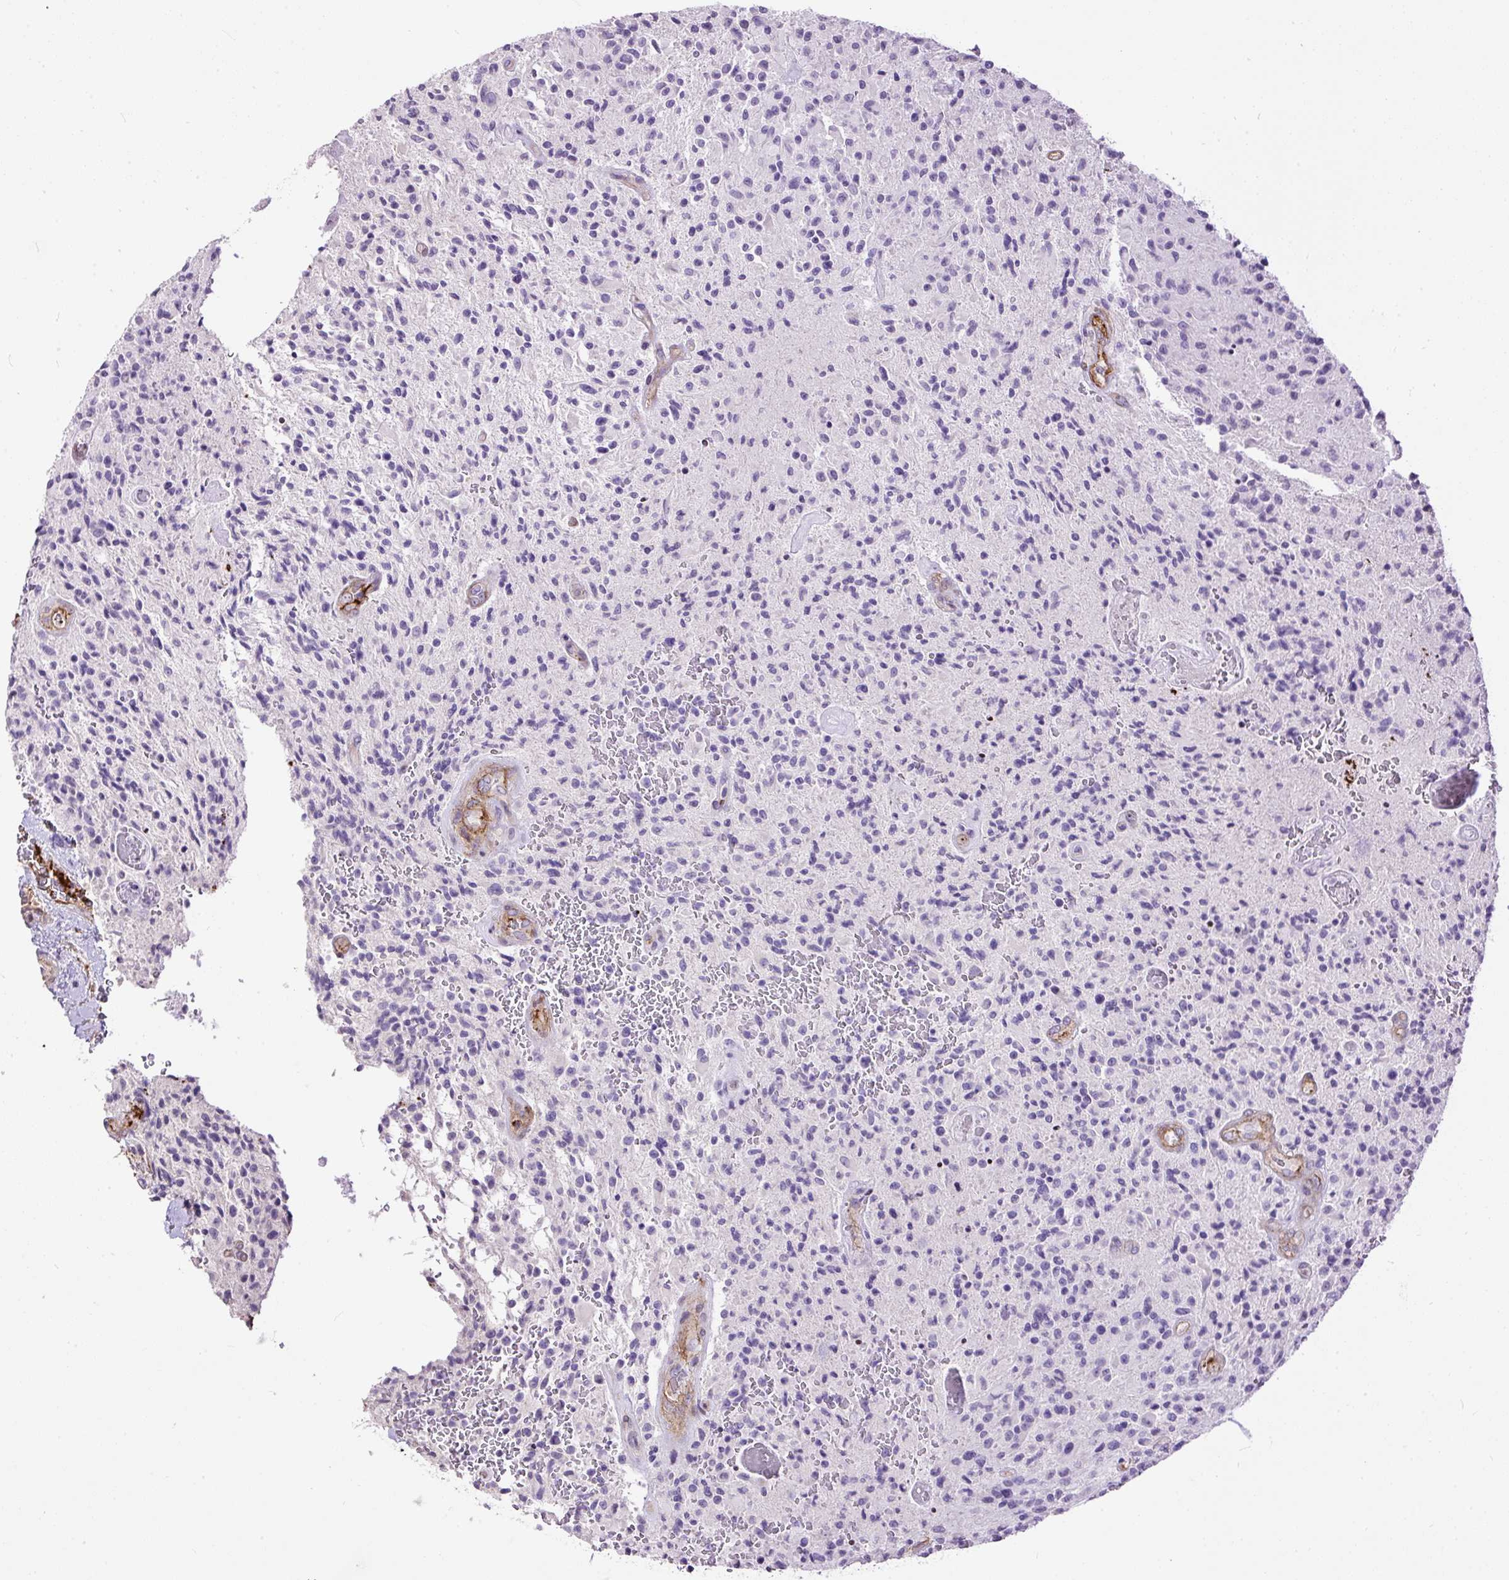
{"staining": {"intensity": "negative", "quantity": "none", "location": "none"}, "tissue": "glioma", "cell_type": "Tumor cells", "image_type": "cancer", "snomed": [{"axis": "morphology", "description": "Normal tissue, NOS"}, {"axis": "morphology", "description": "Glioma, malignant, High grade"}, {"axis": "topography", "description": "Cerebral cortex"}], "caption": "Tumor cells are negative for brown protein staining in glioma.", "gene": "MAGEB16", "patient": {"sex": "male", "age": 56}}